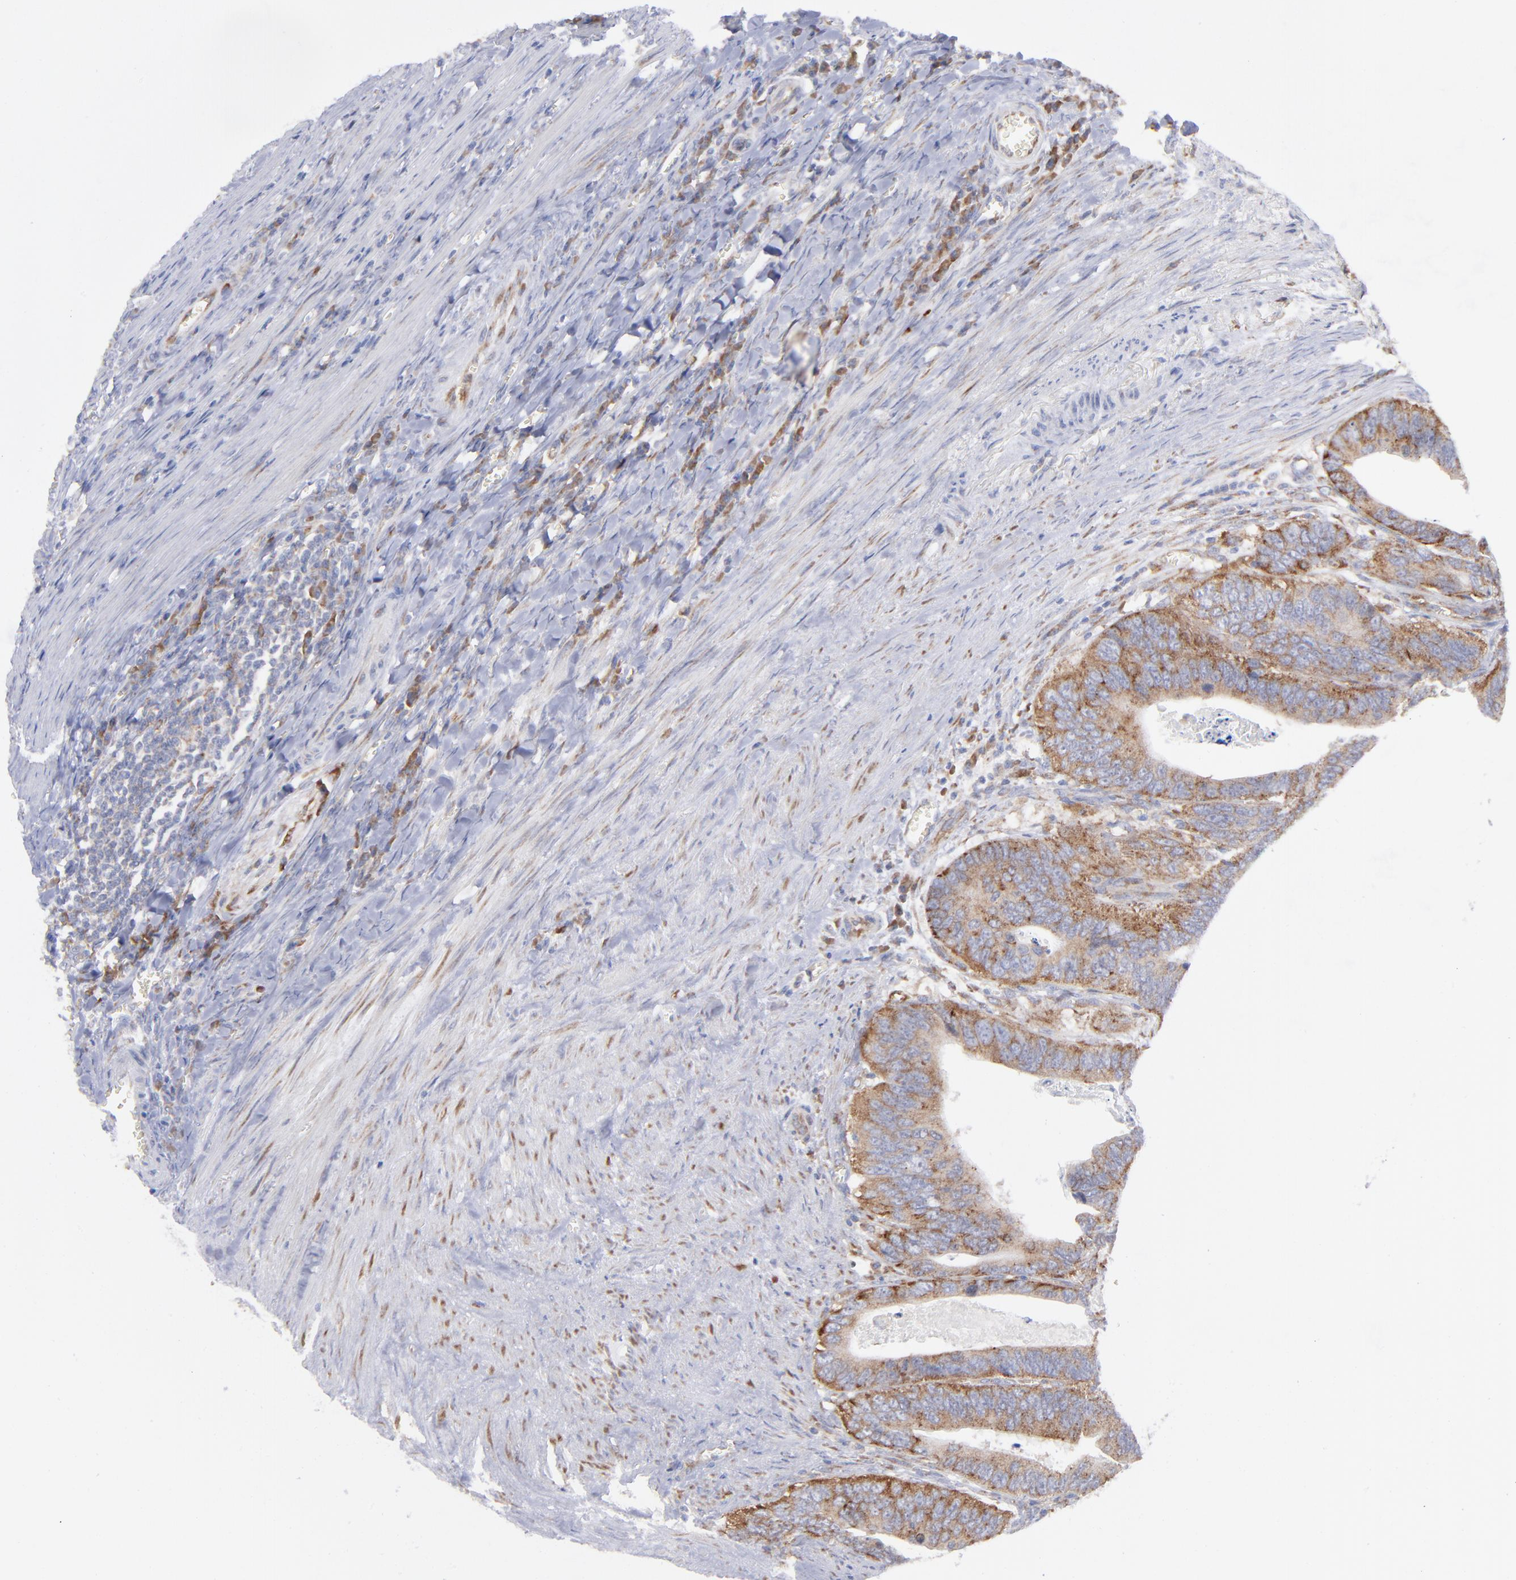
{"staining": {"intensity": "moderate", "quantity": ">75%", "location": "cytoplasmic/membranous"}, "tissue": "colorectal cancer", "cell_type": "Tumor cells", "image_type": "cancer", "snomed": [{"axis": "morphology", "description": "Adenocarcinoma, NOS"}, {"axis": "topography", "description": "Colon"}], "caption": "Protein staining of adenocarcinoma (colorectal) tissue exhibits moderate cytoplasmic/membranous expression in about >75% of tumor cells.", "gene": "EIF2AK2", "patient": {"sex": "male", "age": 72}}